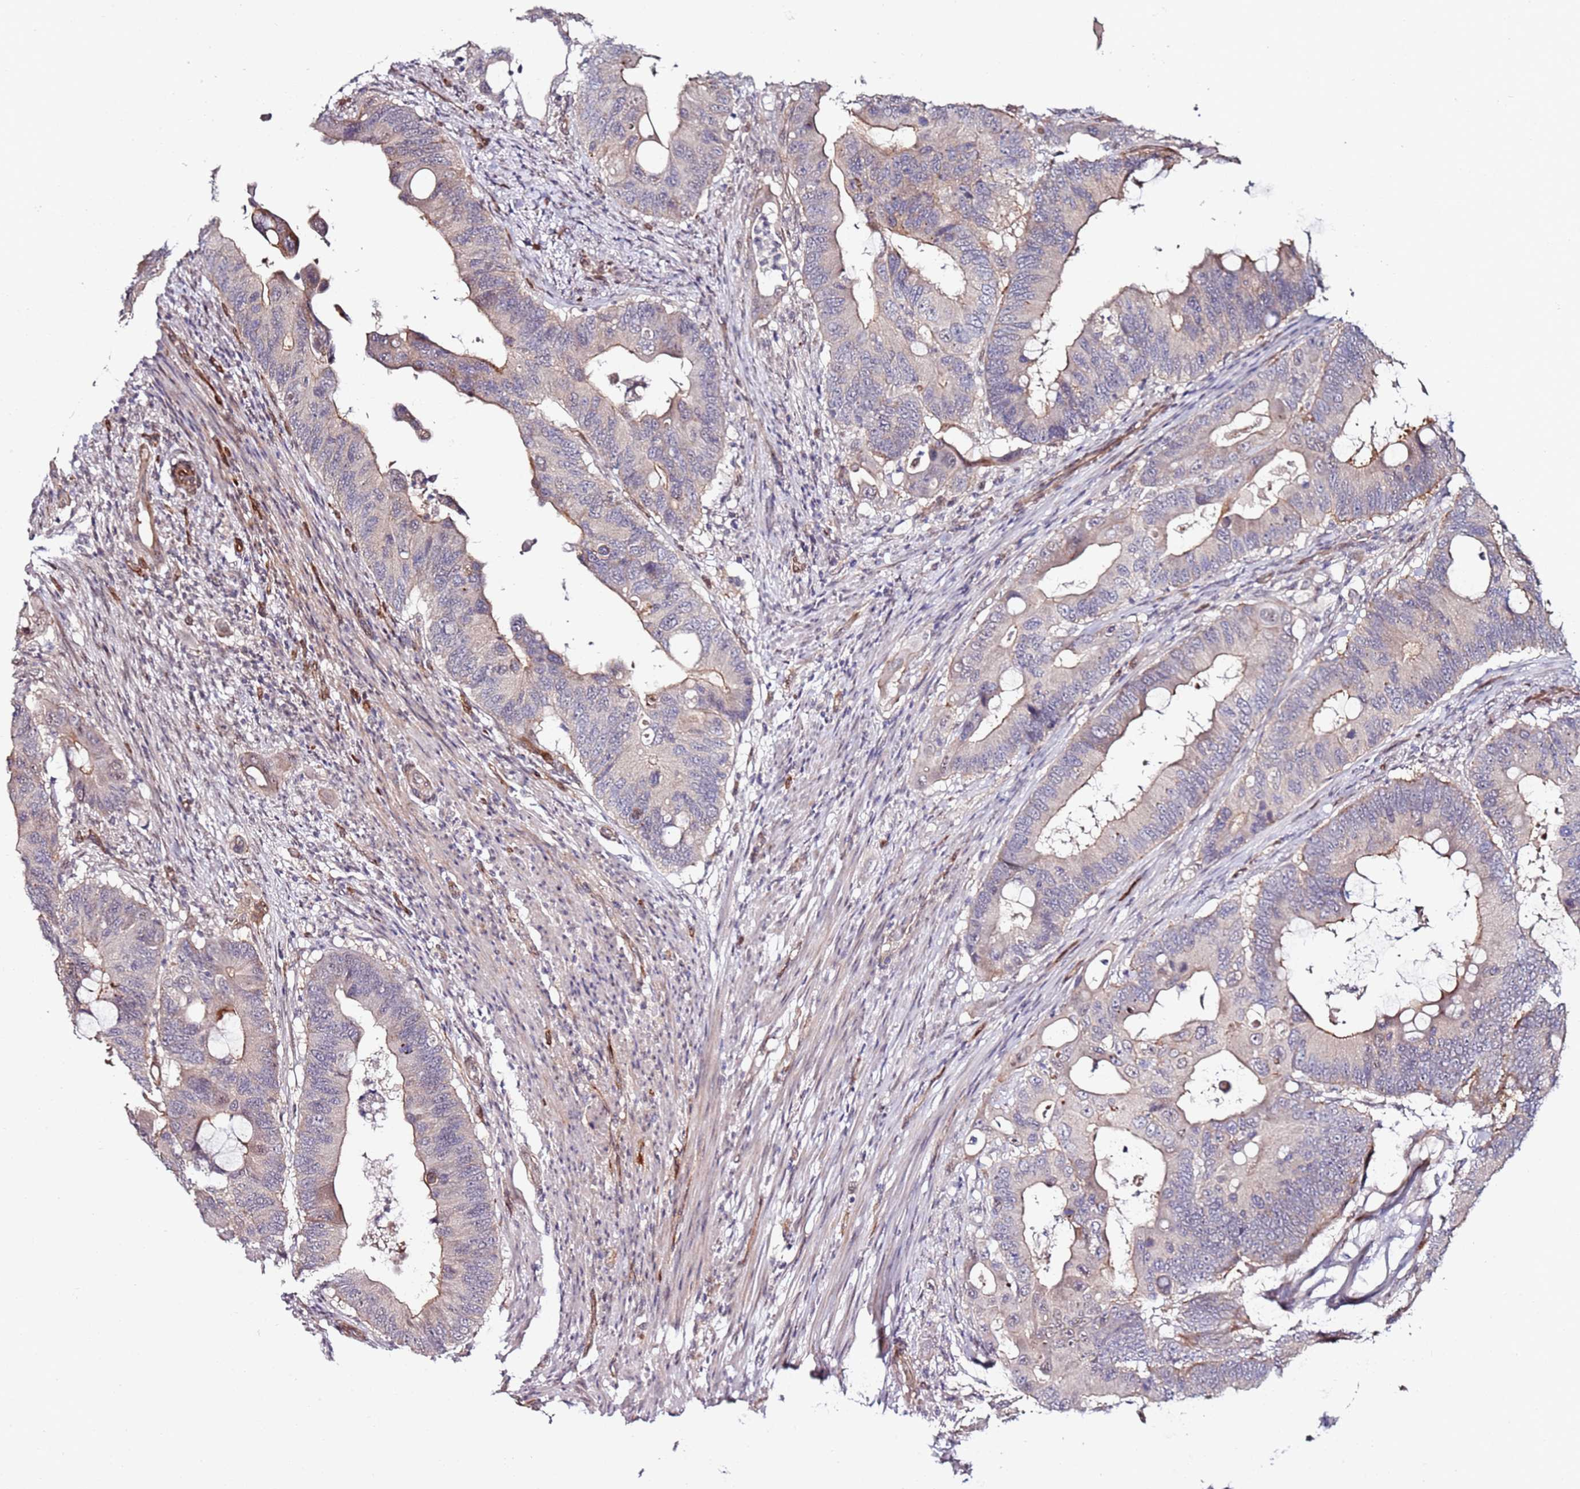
{"staining": {"intensity": "weak", "quantity": "<25%", "location": "cytoplasmic/membranous"}, "tissue": "colorectal cancer", "cell_type": "Tumor cells", "image_type": "cancer", "snomed": [{"axis": "morphology", "description": "Adenocarcinoma, NOS"}, {"axis": "topography", "description": "Colon"}], "caption": "Colorectal cancer was stained to show a protein in brown. There is no significant positivity in tumor cells.", "gene": "DUSP28", "patient": {"sex": "male", "age": 71}}